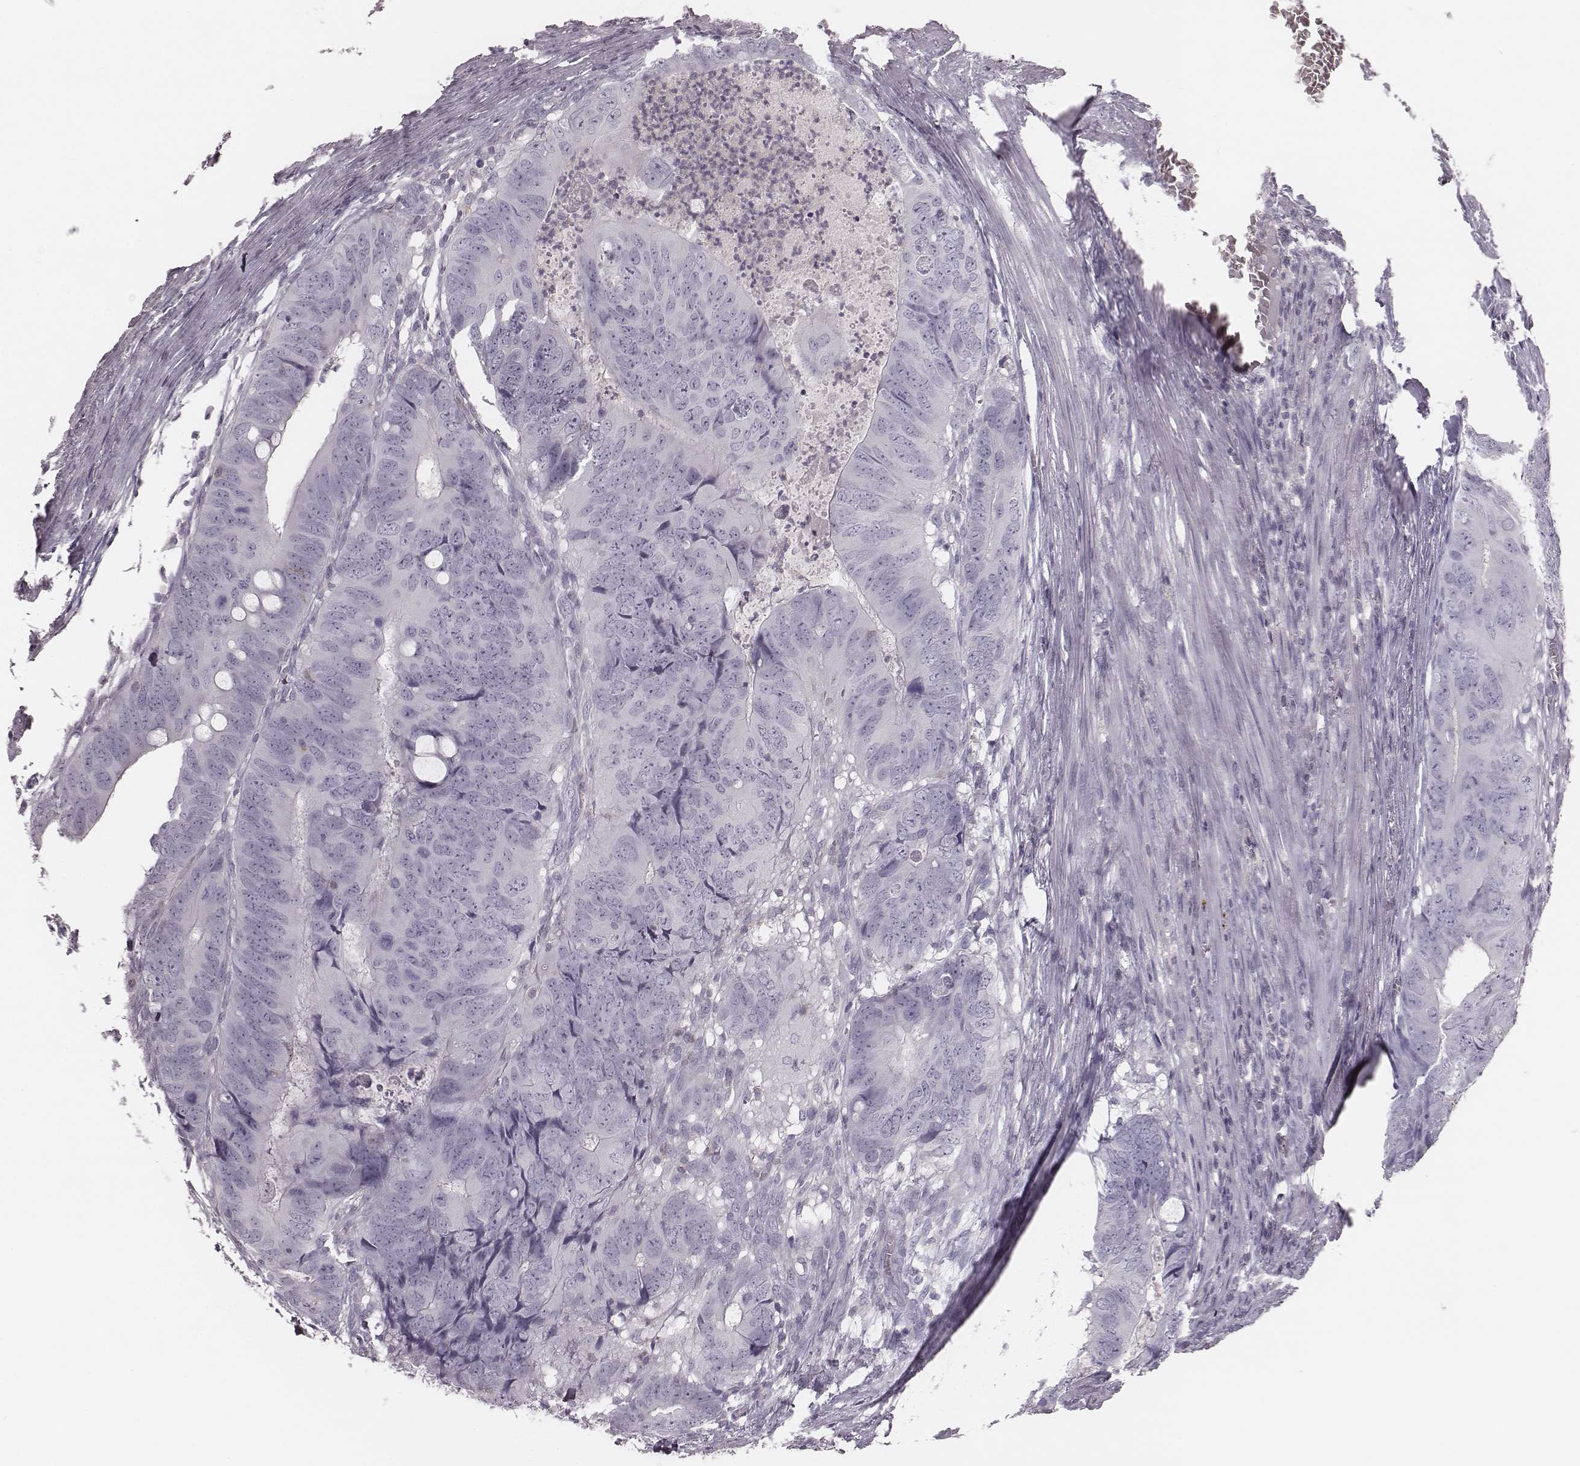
{"staining": {"intensity": "negative", "quantity": "none", "location": "none"}, "tissue": "colorectal cancer", "cell_type": "Tumor cells", "image_type": "cancer", "snomed": [{"axis": "morphology", "description": "Adenocarcinoma, NOS"}, {"axis": "topography", "description": "Colon"}], "caption": "An IHC histopathology image of colorectal cancer (adenocarcinoma) is shown. There is no staining in tumor cells of colorectal cancer (adenocarcinoma).", "gene": "ZNF365", "patient": {"sex": "male", "age": 79}}